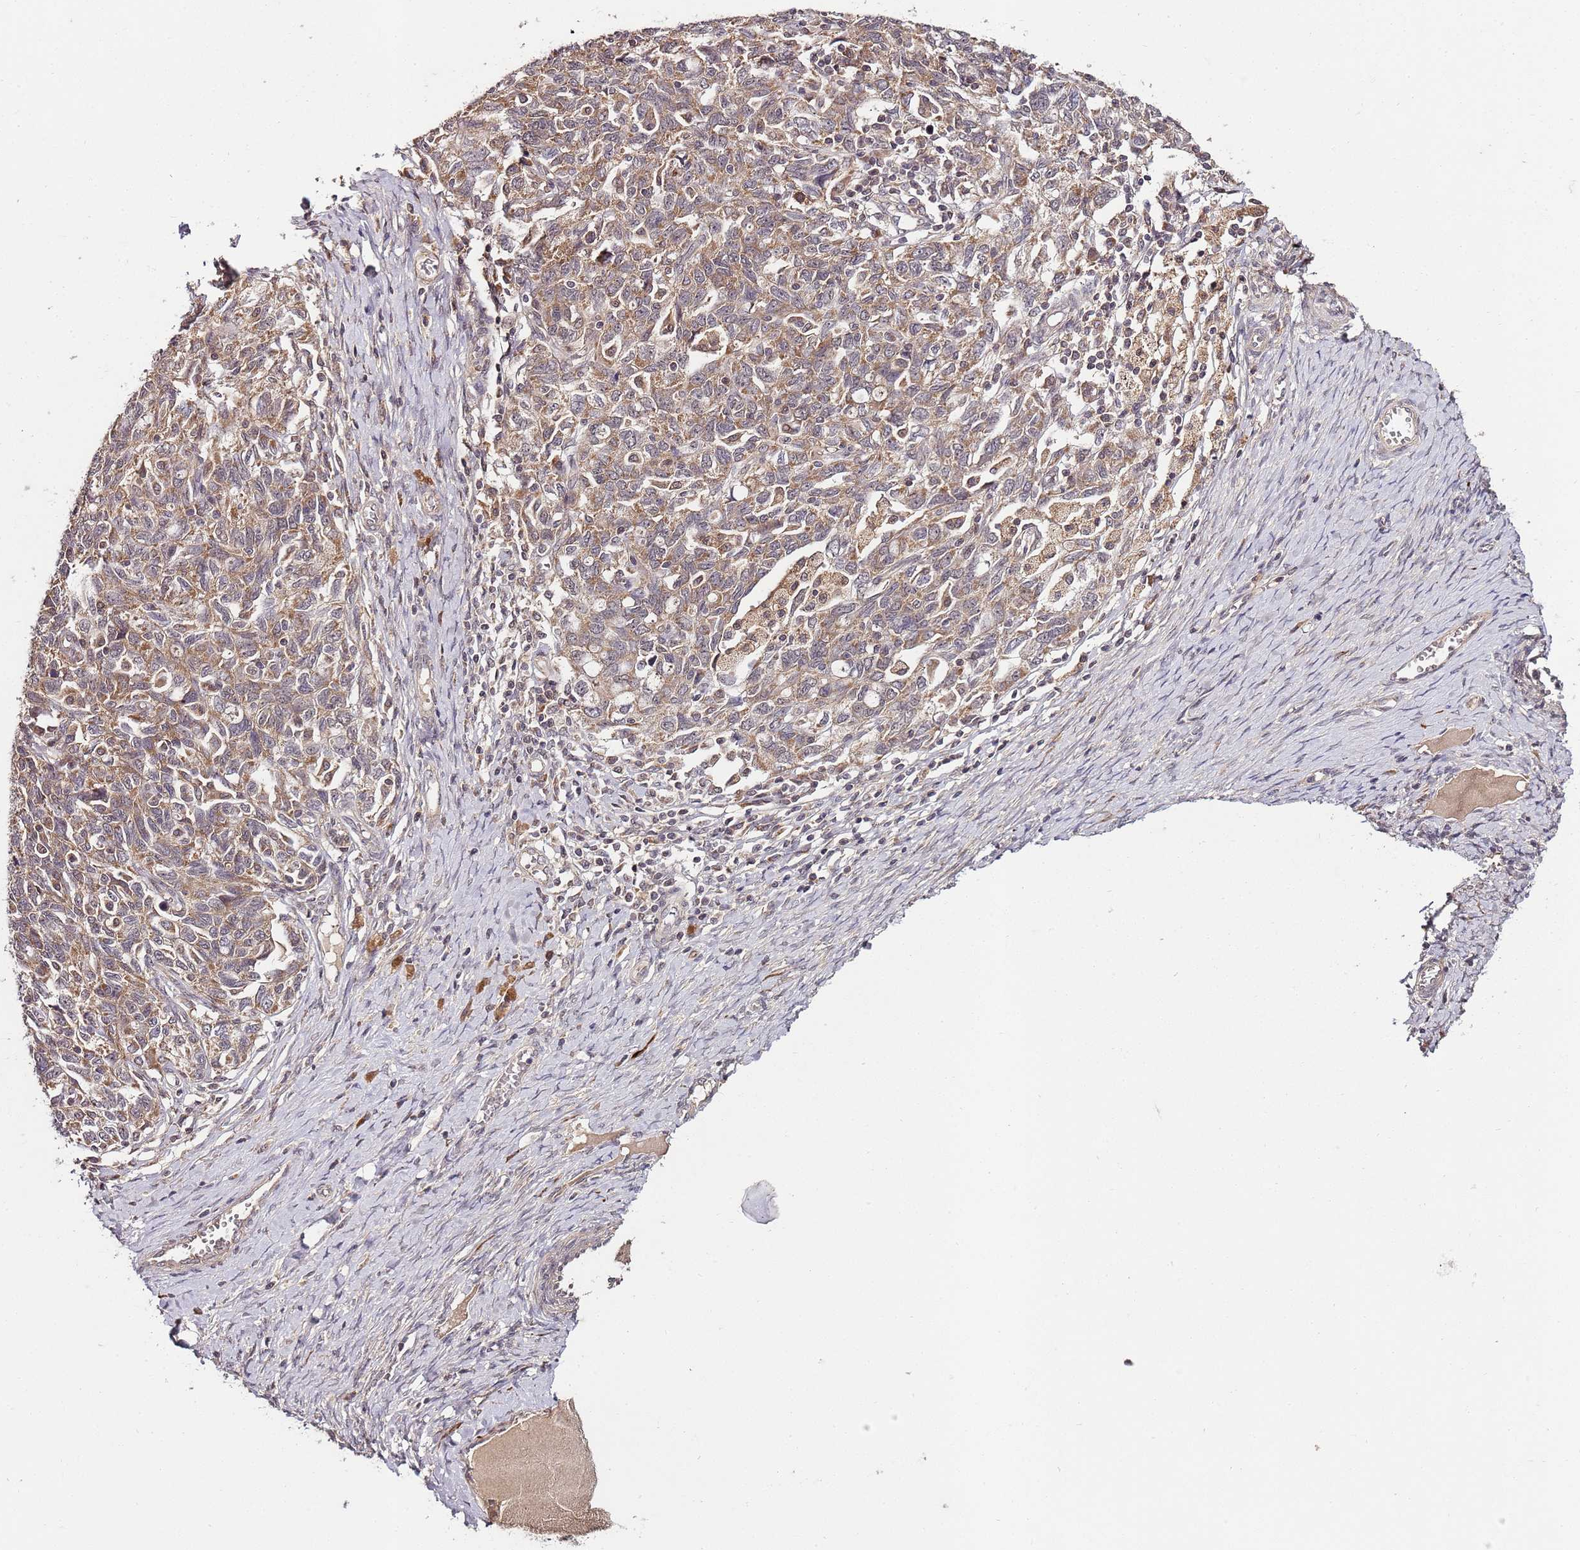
{"staining": {"intensity": "moderate", "quantity": ">75%", "location": "cytoplasmic/membranous,nuclear"}, "tissue": "ovarian cancer", "cell_type": "Tumor cells", "image_type": "cancer", "snomed": [{"axis": "morphology", "description": "Carcinoma, NOS"}, {"axis": "morphology", "description": "Cystadenocarcinoma, serous, NOS"}, {"axis": "topography", "description": "Ovary"}], "caption": "This photomicrograph demonstrates IHC staining of human ovarian serous cystadenocarcinoma, with medium moderate cytoplasmic/membranous and nuclear positivity in approximately >75% of tumor cells.", "gene": "LIN37", "patient": {"sex": "female", "age": 69}}